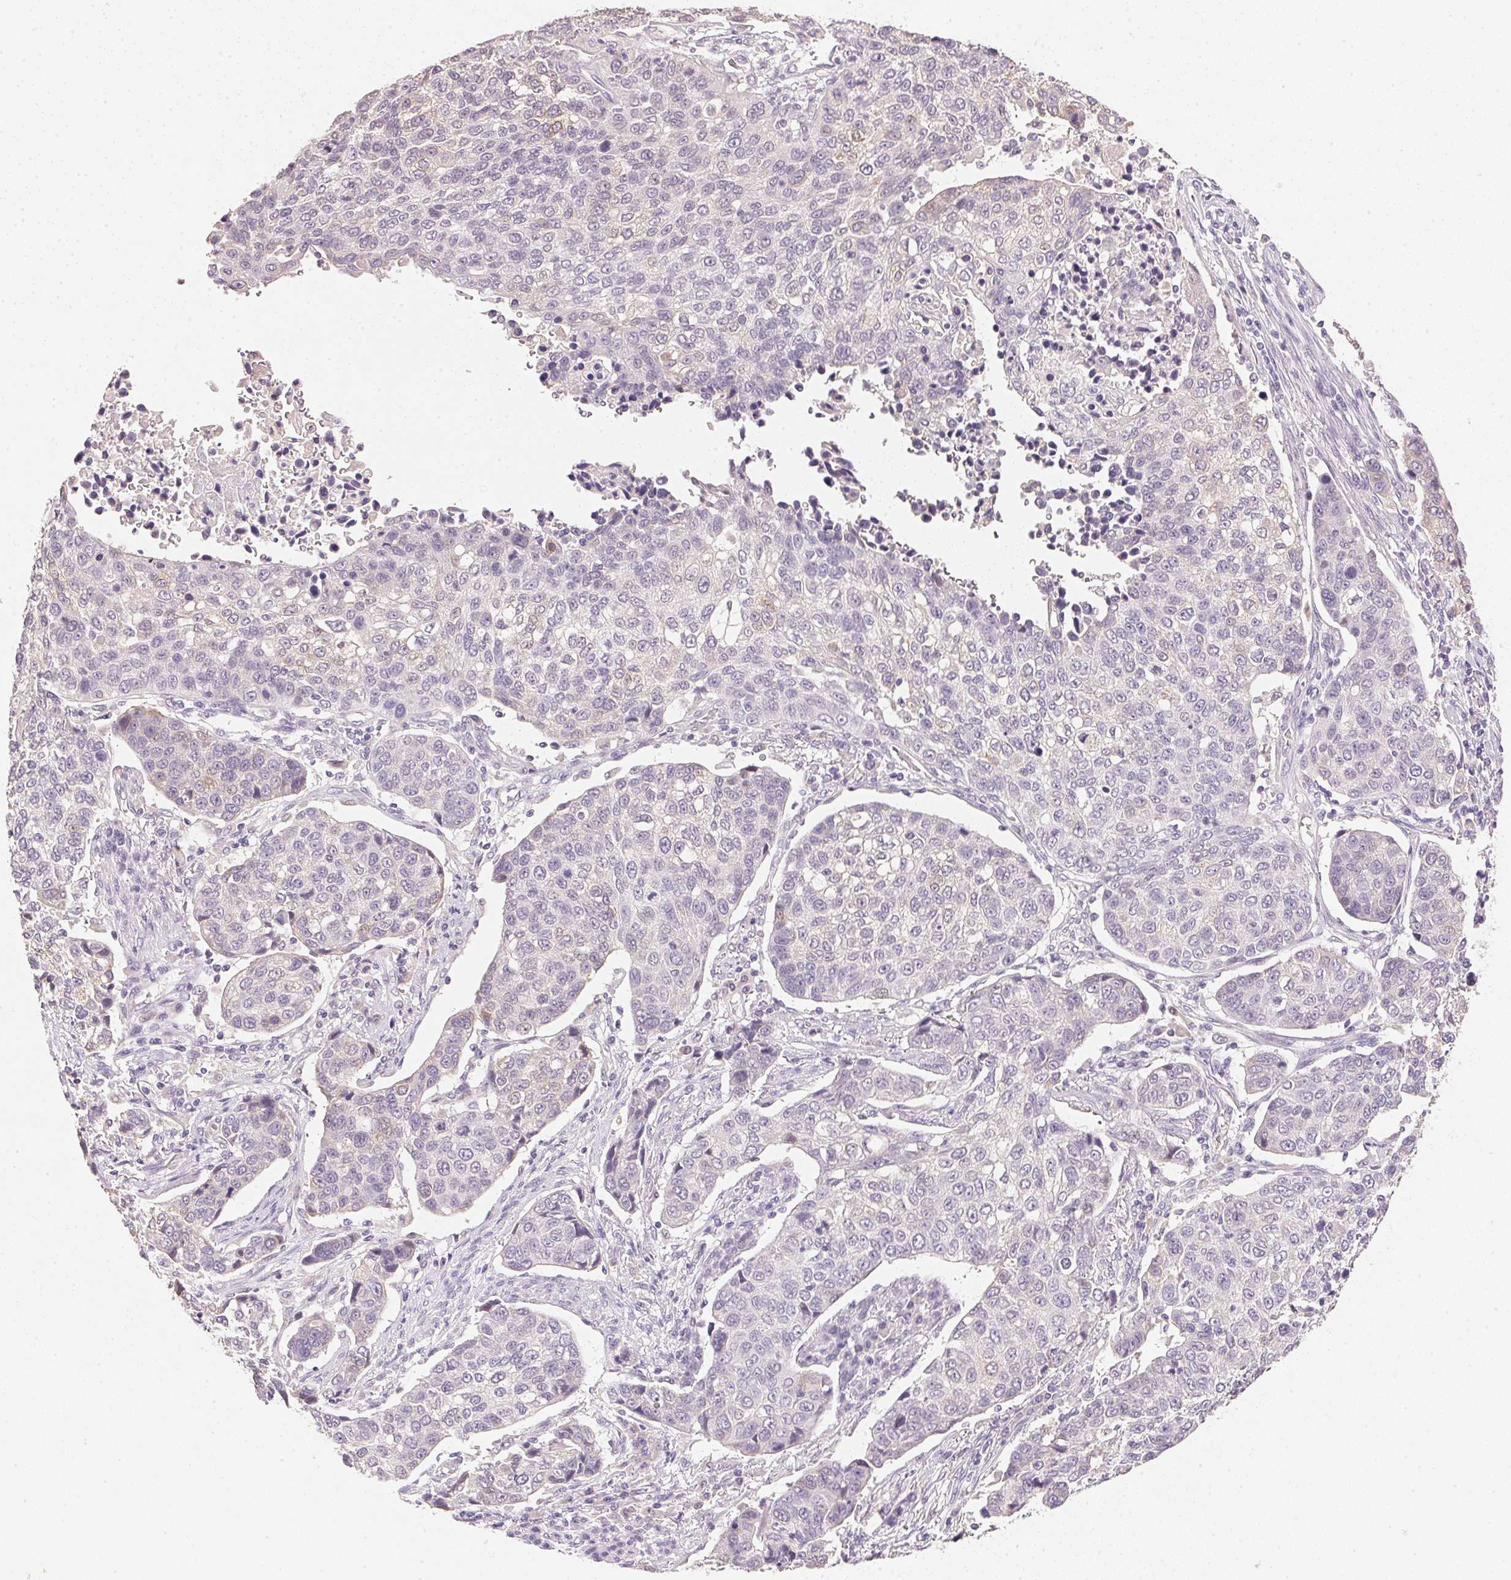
{"staining": {"intensity": "weak", "quantity": "<25%", "location": "cytoplasmic/membranous"}, "tissue": "lung cancer", "cell_type": "Tumor cells", "image_type": "cancer", "snomed": [{"axis": "morphology", "description": "Squamous cell carcinoma, NOS"}, {"axis": "topography", "description": "Lymph node"}, {"axis": "topography", "description": "Lung"}], "caption": "This is an immunohistochemistry photomicrograph of human lung squamous cell carcinoma. There is no staining in tumor cells.", "gene": "DHCR24", "patient": {"sex": "male", "age": 61}}